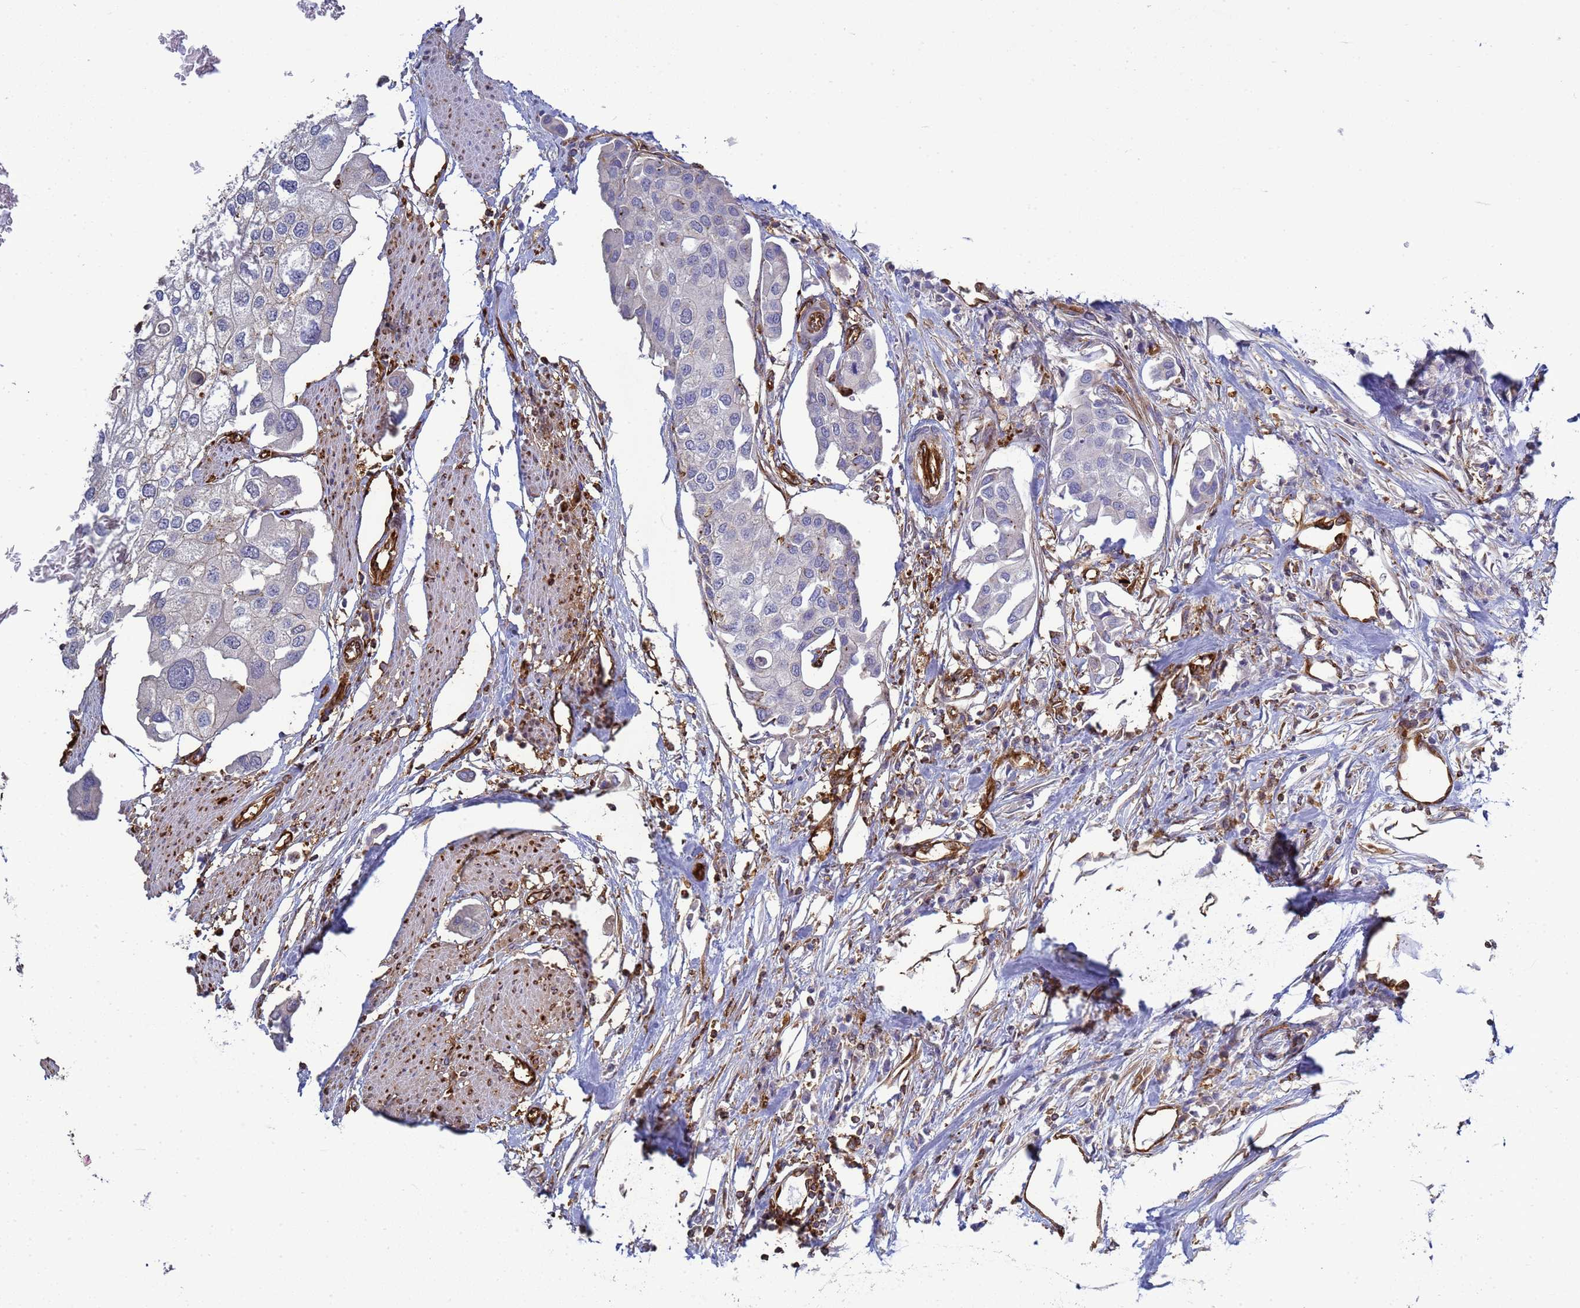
{"staining": {"intensity": "negative", "quantity": "none", "location": "none"}, "tissue": "urothelial cancer", "cell_type": "Tumor cells", "image_type": "cancer", "snomed": [{"axis": "morphology", "description": "Urothelial carcinoma, High grade"}, {"axis": "topography", "description": "Urinary bladder"}], "caption": "High power microscopy histopathology image of an immunohistochemistry photomicrograph of urothelial carcinoma (high-grade), revealing no significant positivity in tumor cells.", "gene": "ZBTB8OS", "patient": {"sex": "male", "age": 64}}